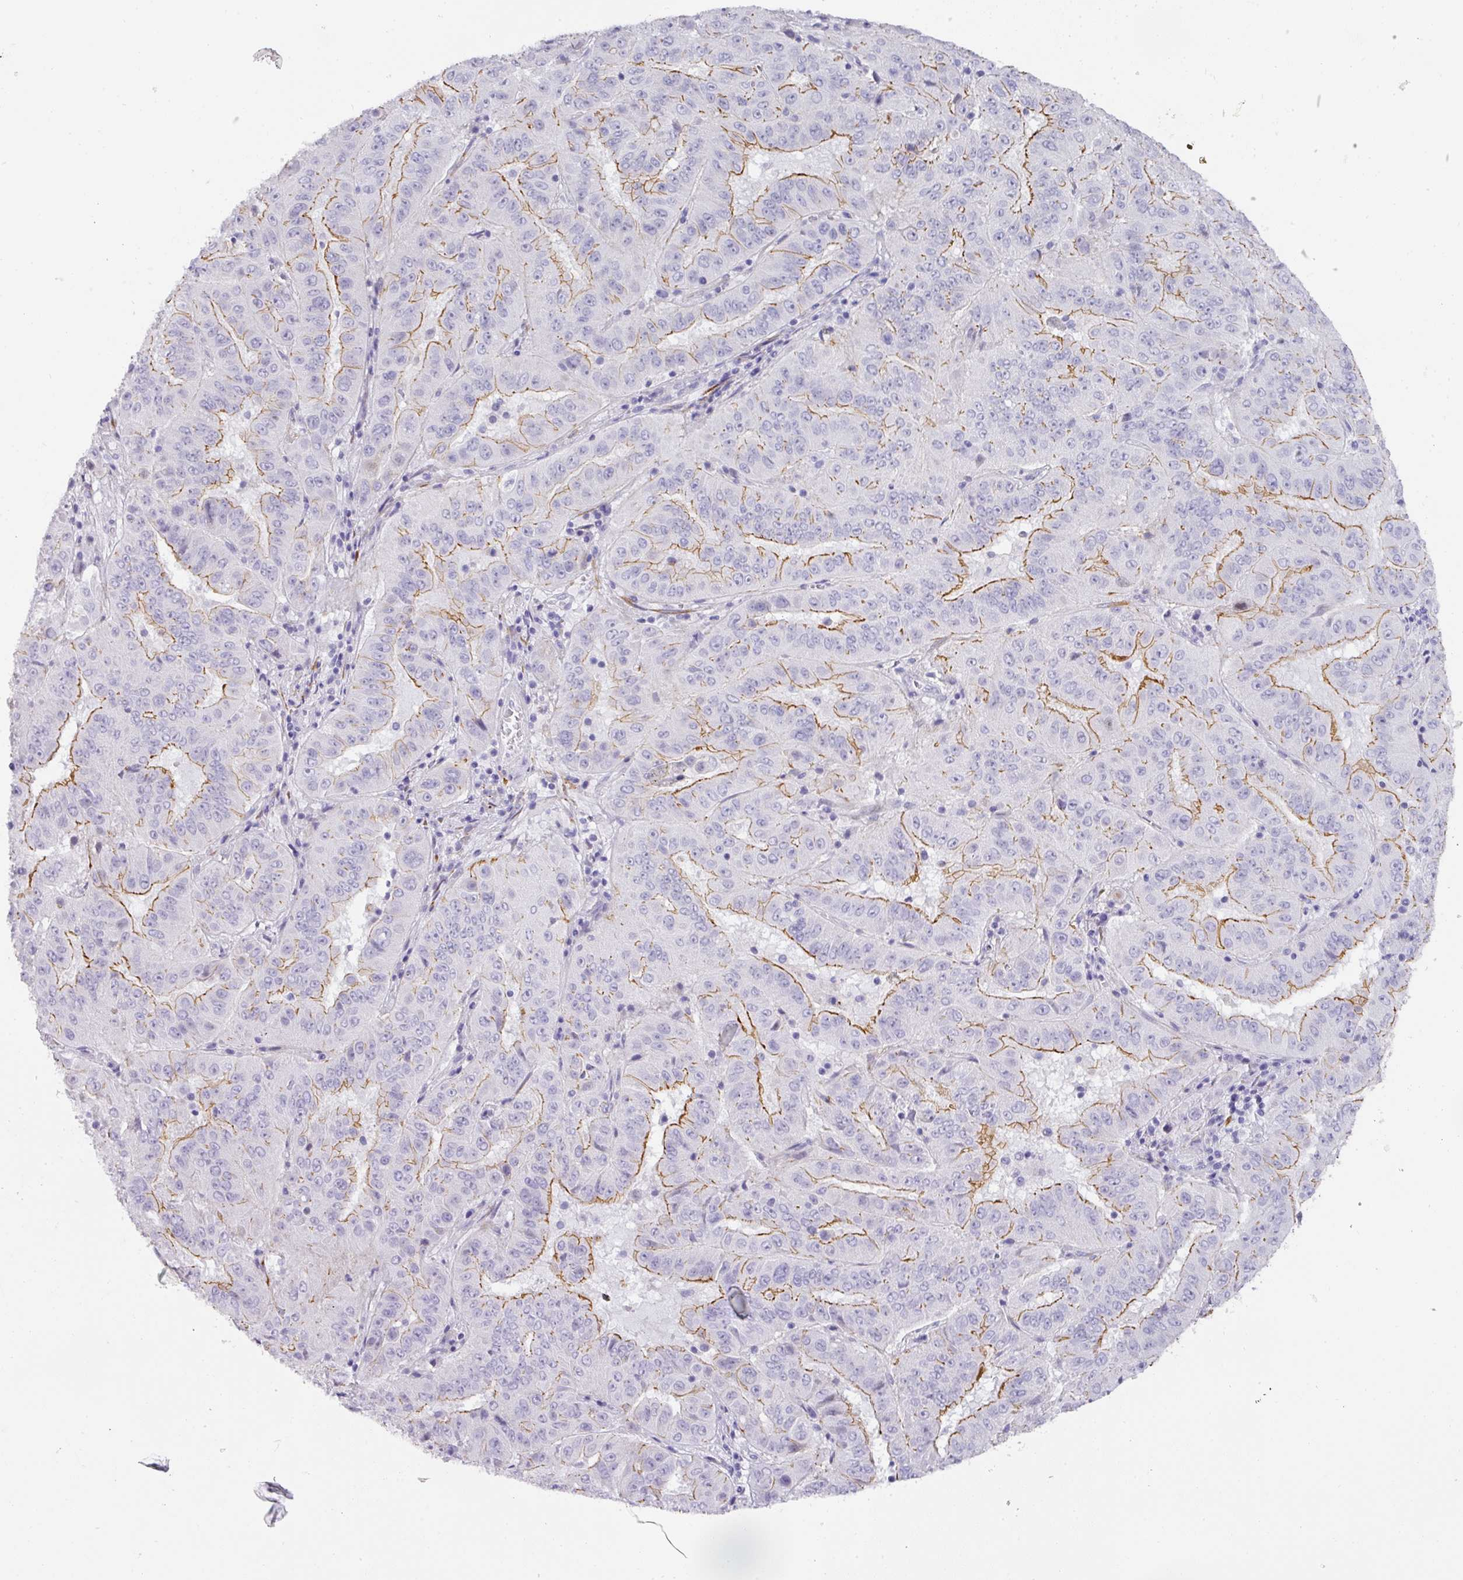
{"staining": {"intensity": "moderate", "quantity": "25%-75%", "location": "cytoplasmic/membranous"}, "tissue": "pancreatic cancer", "cell_type": "Tumor cells", "image_type": "cancer", "snomed": [{"axis": "morphology", "description": "Adenocarcinoma, NOS"}, {"axis": "topography", "description": "Pancreas"}], "caption": "Immunohistochemistry histopathology image of pancreatic cancer (adenocarcinoma) stained for a protein (brown), which demonstrates medium levels of moderate cytoplasmic/membranous positivity in about 25%-75% of tumor cells.", "gene": "ANKRD29", "patient": {"sex": "male", "age": 63}}